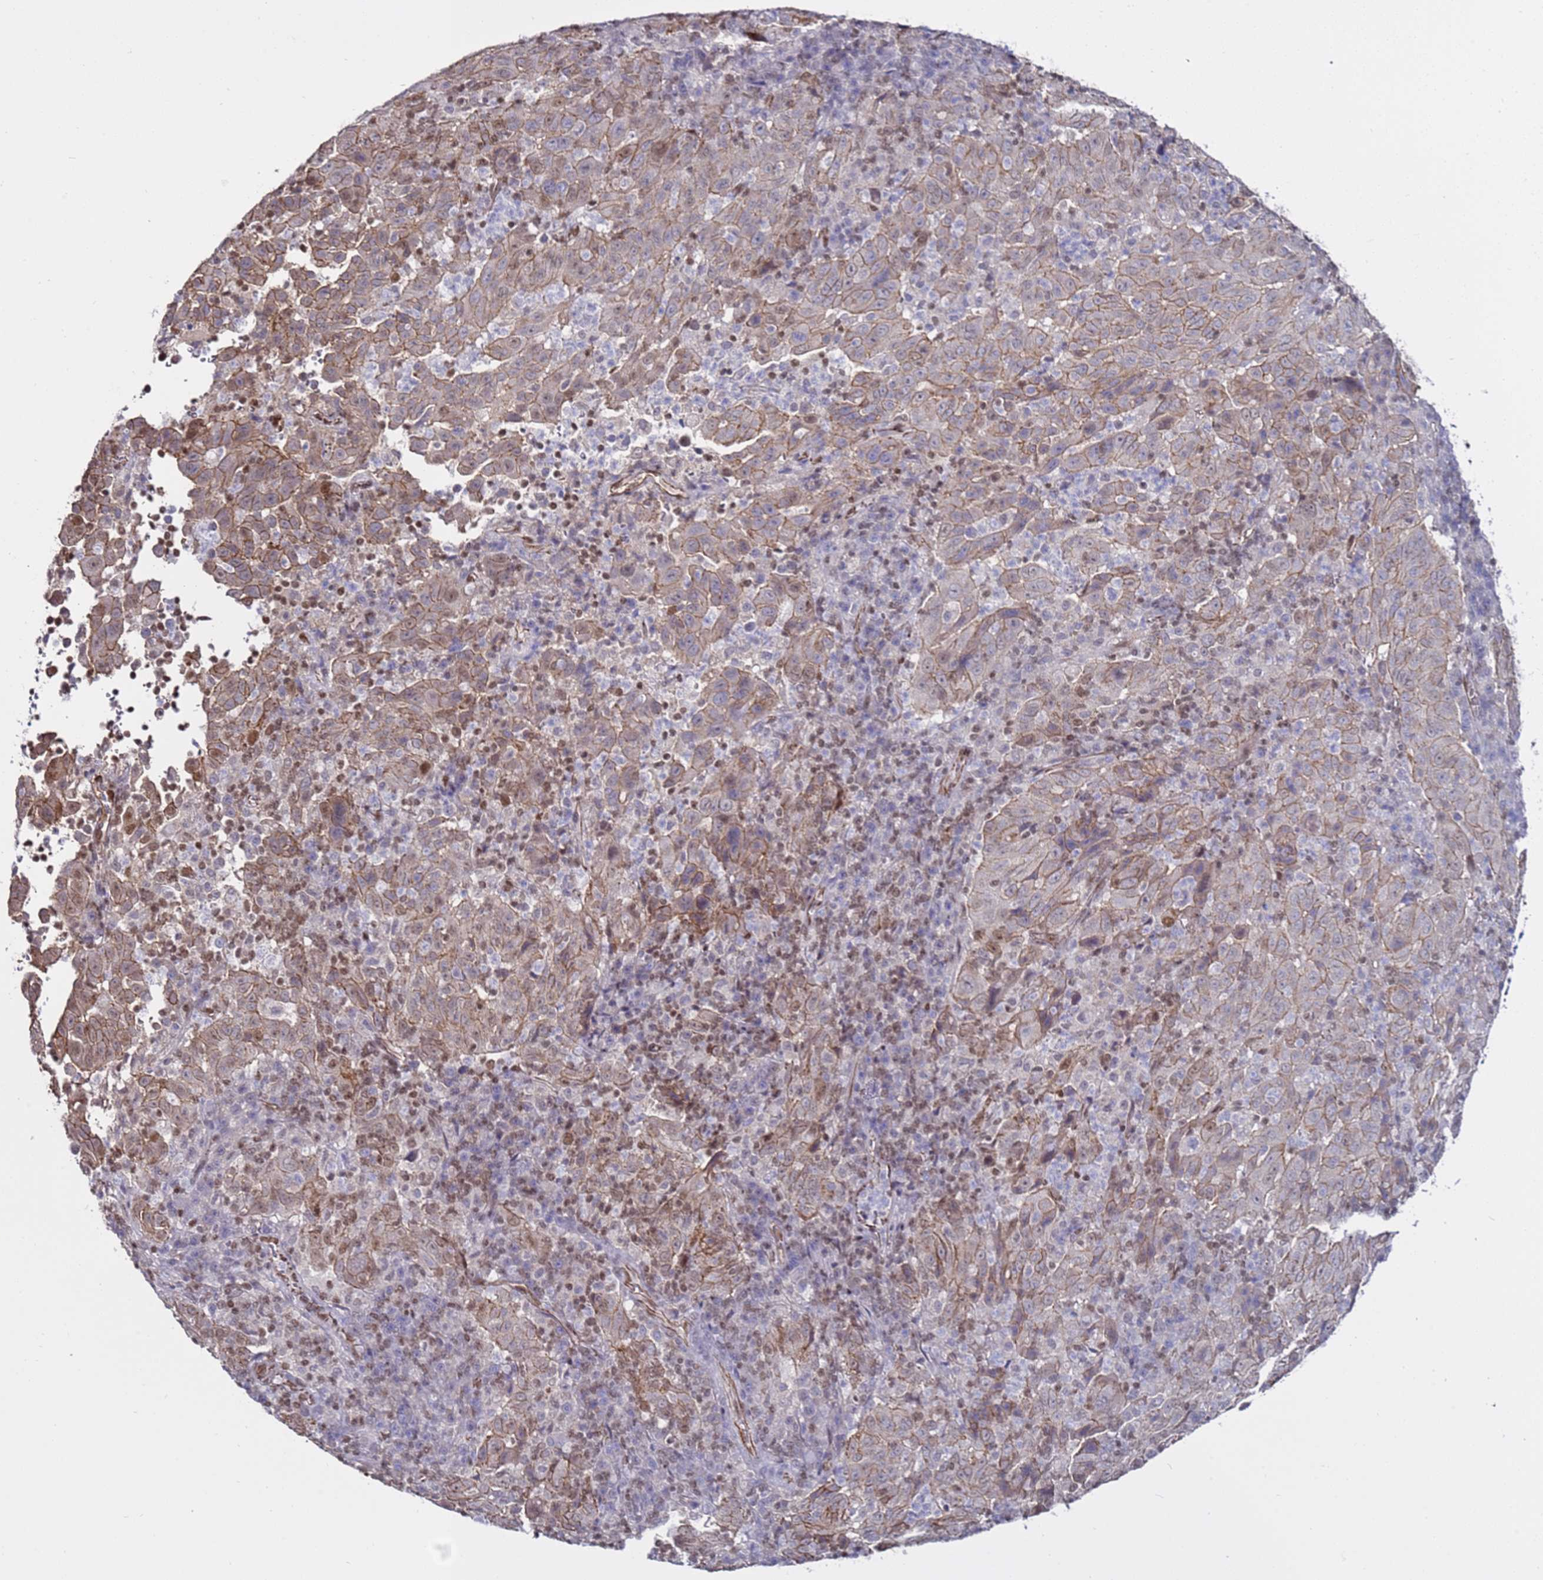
{"staining": {"intensity": "weak", "quantity": ">75%", "location": "cytoplasmic/membranous,nuclear"}, "tissue": "pancreatic cancer", "cell_type": "Tumor cells", "image_type": "cancer", "snomed": [{"axis": "morphology", "description": "Adenocarcinoma, NOS"}, {"axis": "topography", "description": "Pancreas"}], "caption": "Pancreatic cancer tissue exhibits weak cytoplasmic/membranous and nuclear expression in about >75% of tumor cells, visualized by immunohistochemistry. (IHC, brightfield microscopy, high magnification).", "gene": "TENM3", "patient": {"sex": "male", "age": 63}}